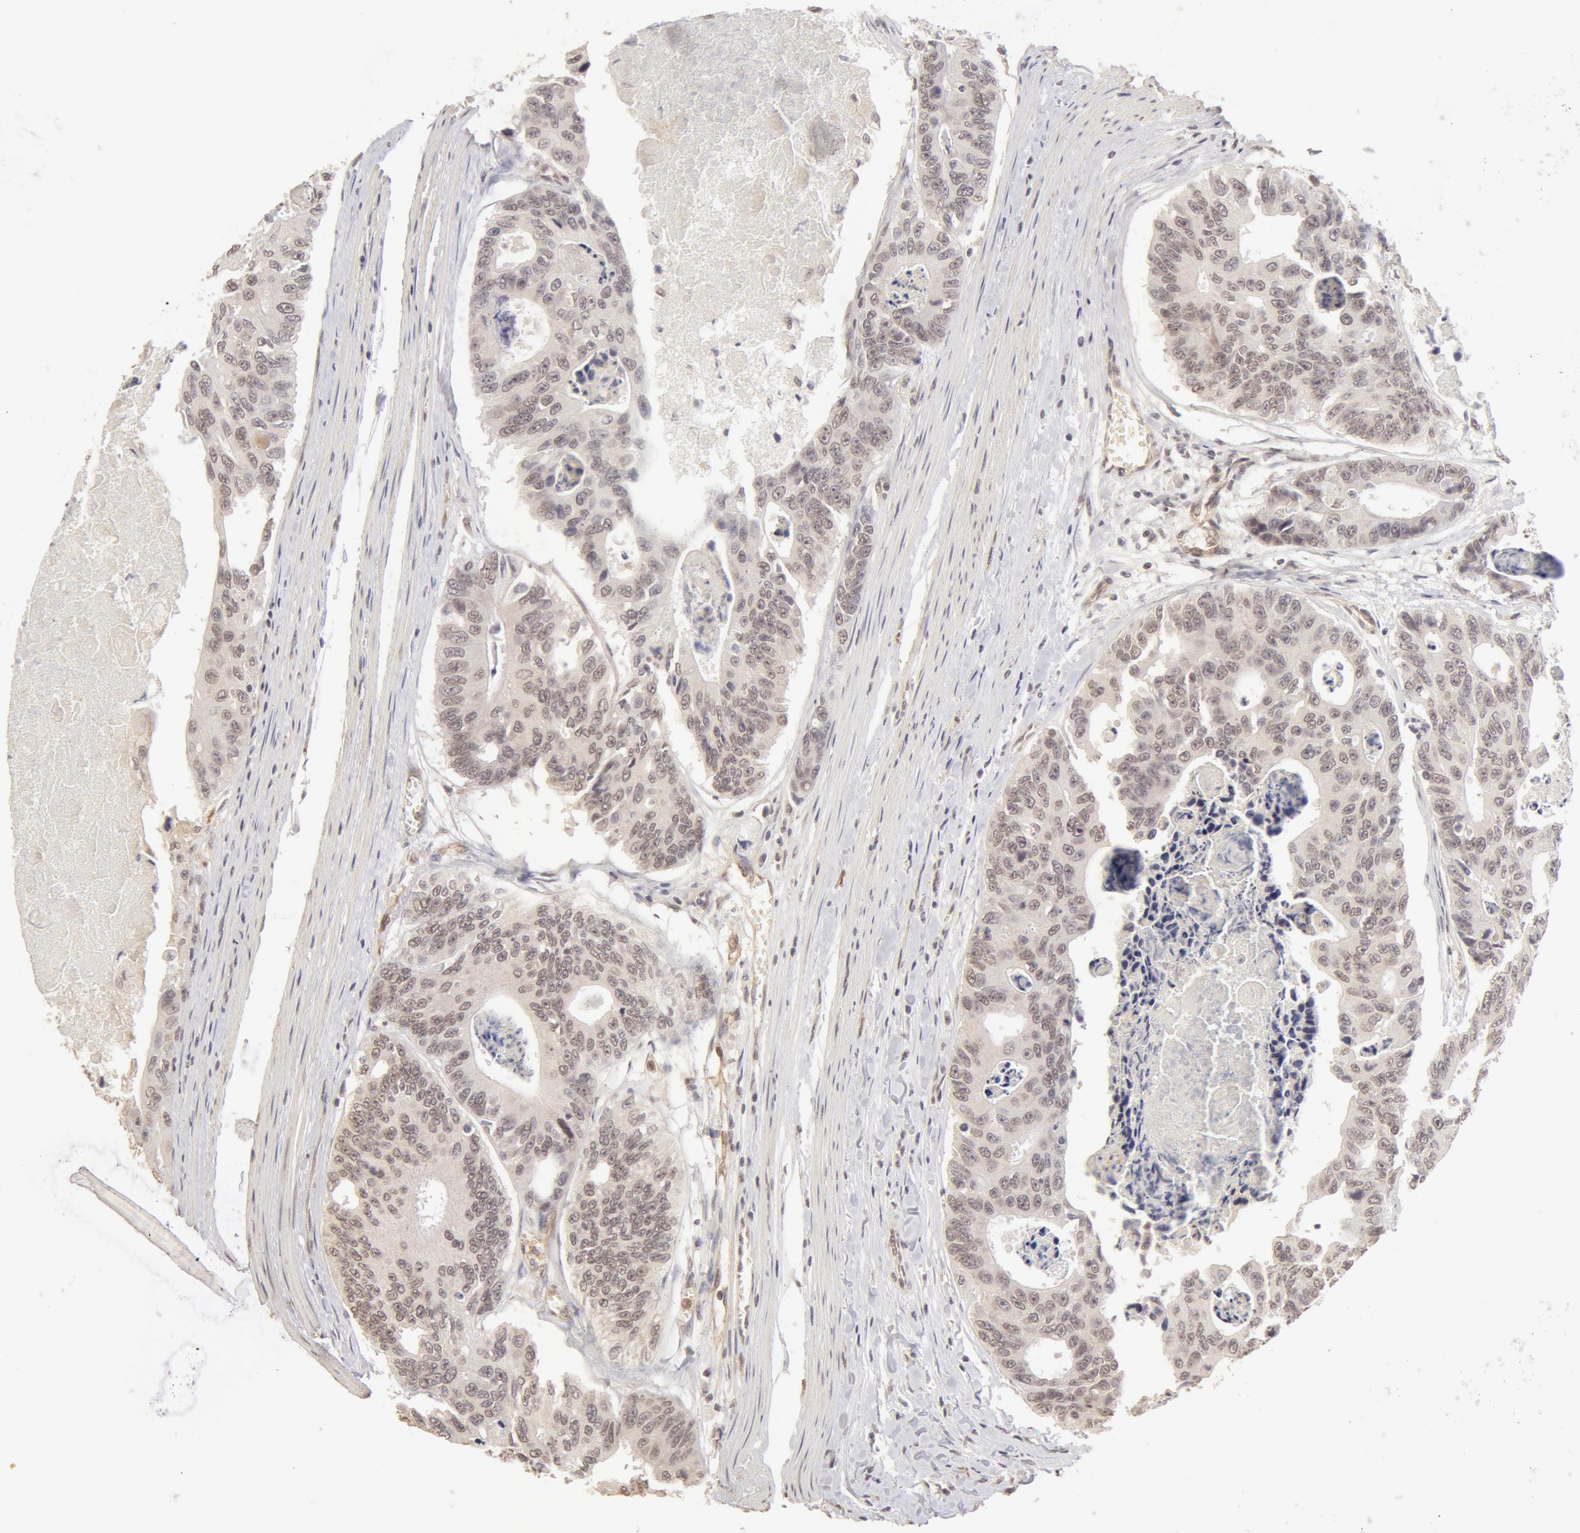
{"staining": {"intensity": "weak", "quantity": ">75%", "location": "cytoplasmic/membranous"}, "tissue": "colorectal cancer", "cell_type": "Tumor cells", "image_type": "cancer", "snomed": [{"axis": "morphology", "description": "Adenocarcinoma, NOS"}, {"axis": "topography", "description": "Colon"}], "caption": "Immunohistochemistry (IHC) staining of adenocarcinoma (colorectal), which demonstrates low levels of weak cytoplasmic/membranous positivity in approximately >75% of tumor cells indicating weak cytoplasmic/membranous protein positivity. The staining was performed using DAB (3,3'-diaminobenzidine) (brown) for protein detection and nuclei were counterstained in hematoxylin (blue).", "gene": "ADAM10", "patient": {"sex": "female", "age": 86}}